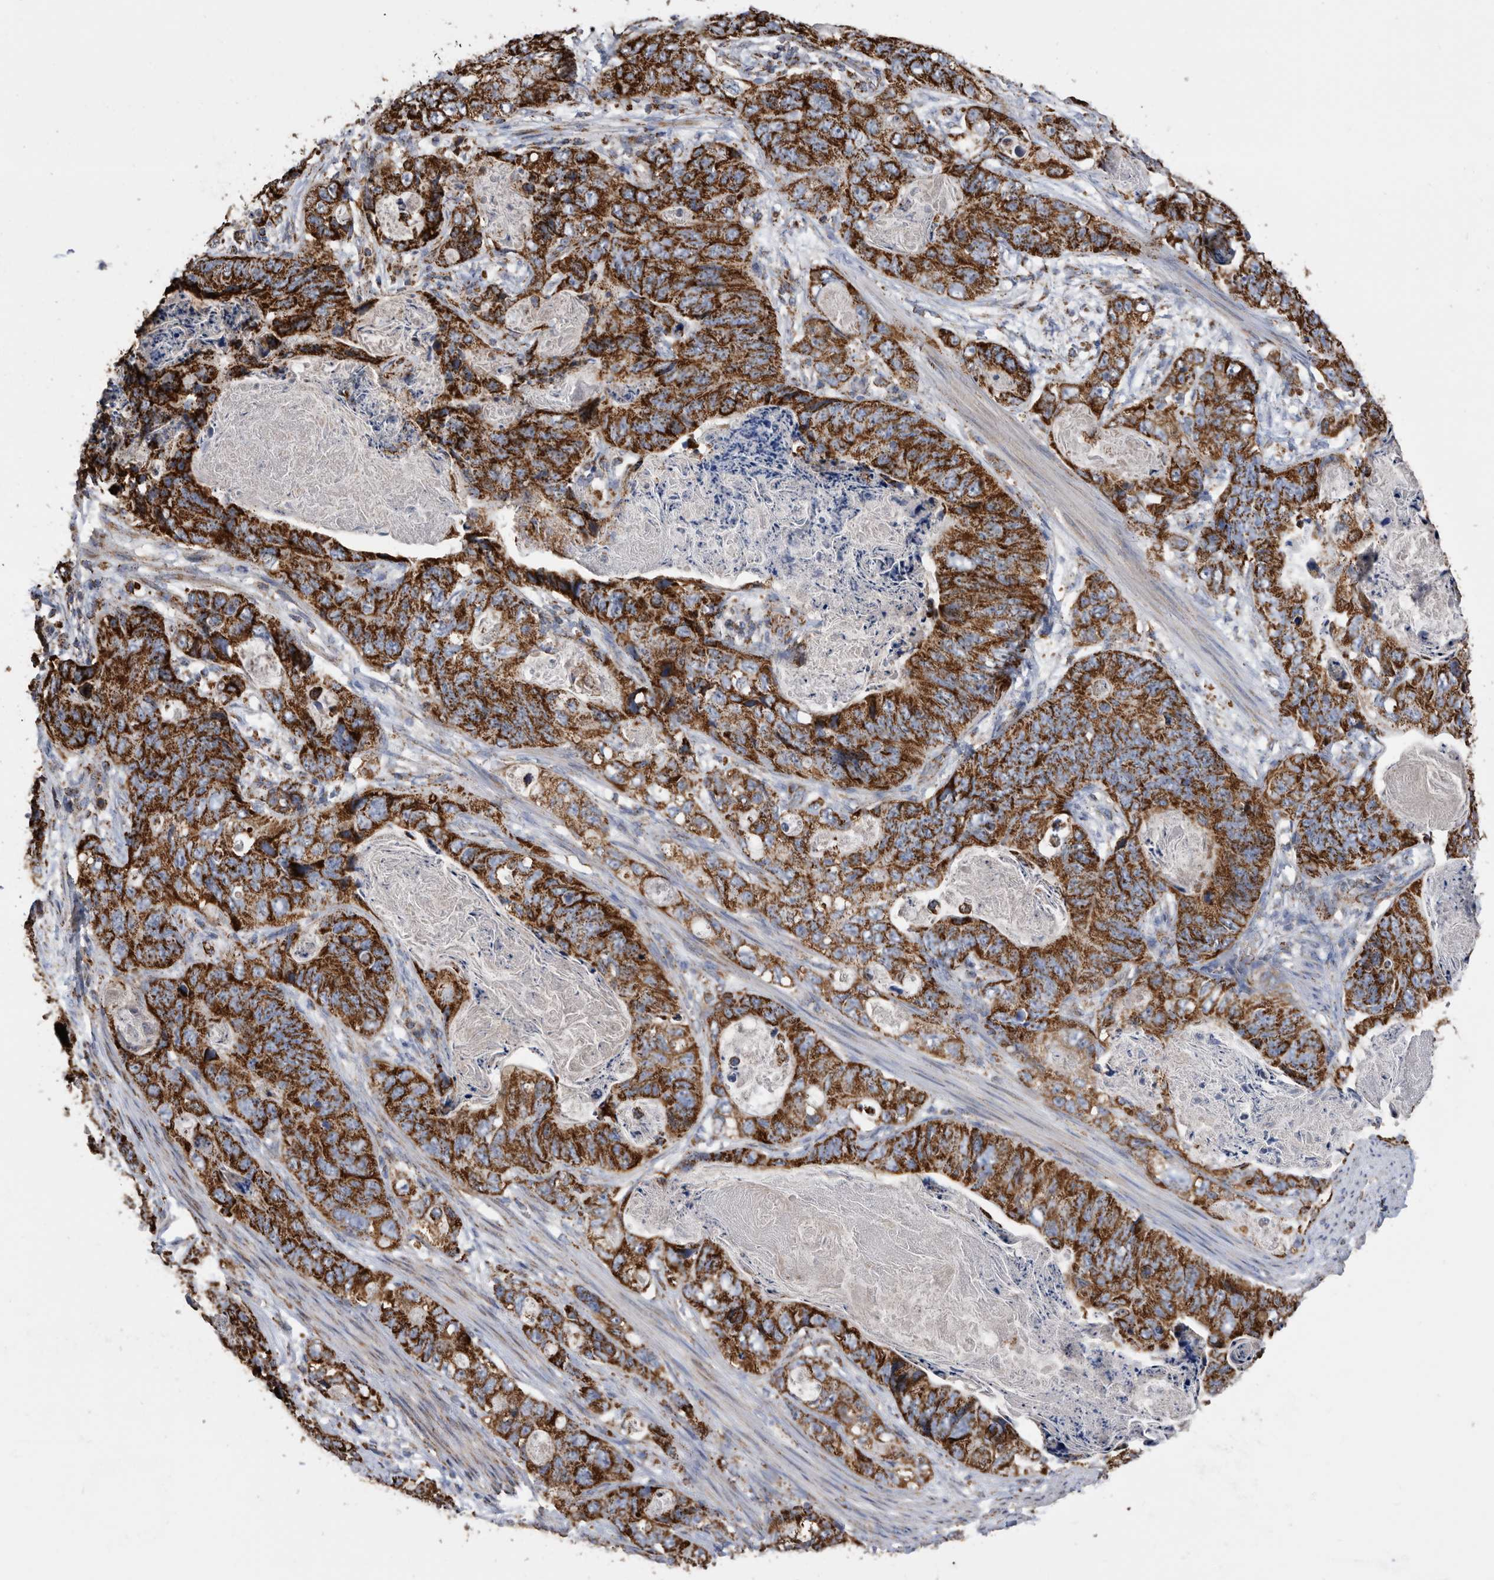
{"staining": {"intensity": "strong", "quantity": ">75%", "location": "cytoplasmic/membranous"}, "tissue": "stomach cancer", "cell_type": "Tumor cells", "image_type": "cancer", "snomed": [{"axis": "morphology", "description": "Normal tissue, NOS"}, {"axis": "morphology", "description": "Adenocarcinoma, NOS"}, {"axis": "topography", "description": "Stomach"}], "caption": "High-magnification brightfield microscopy of stomach cancer (adenocarcinoma) stained with DAB (brown) and counterstained with hematoxylin (blue). tumor cells exhibit strong cytoplasmic/membranous expression is present in approximately>75% of cells.", "gene": "WFDC1", "patient": {"sex": "female", "age": 89}}